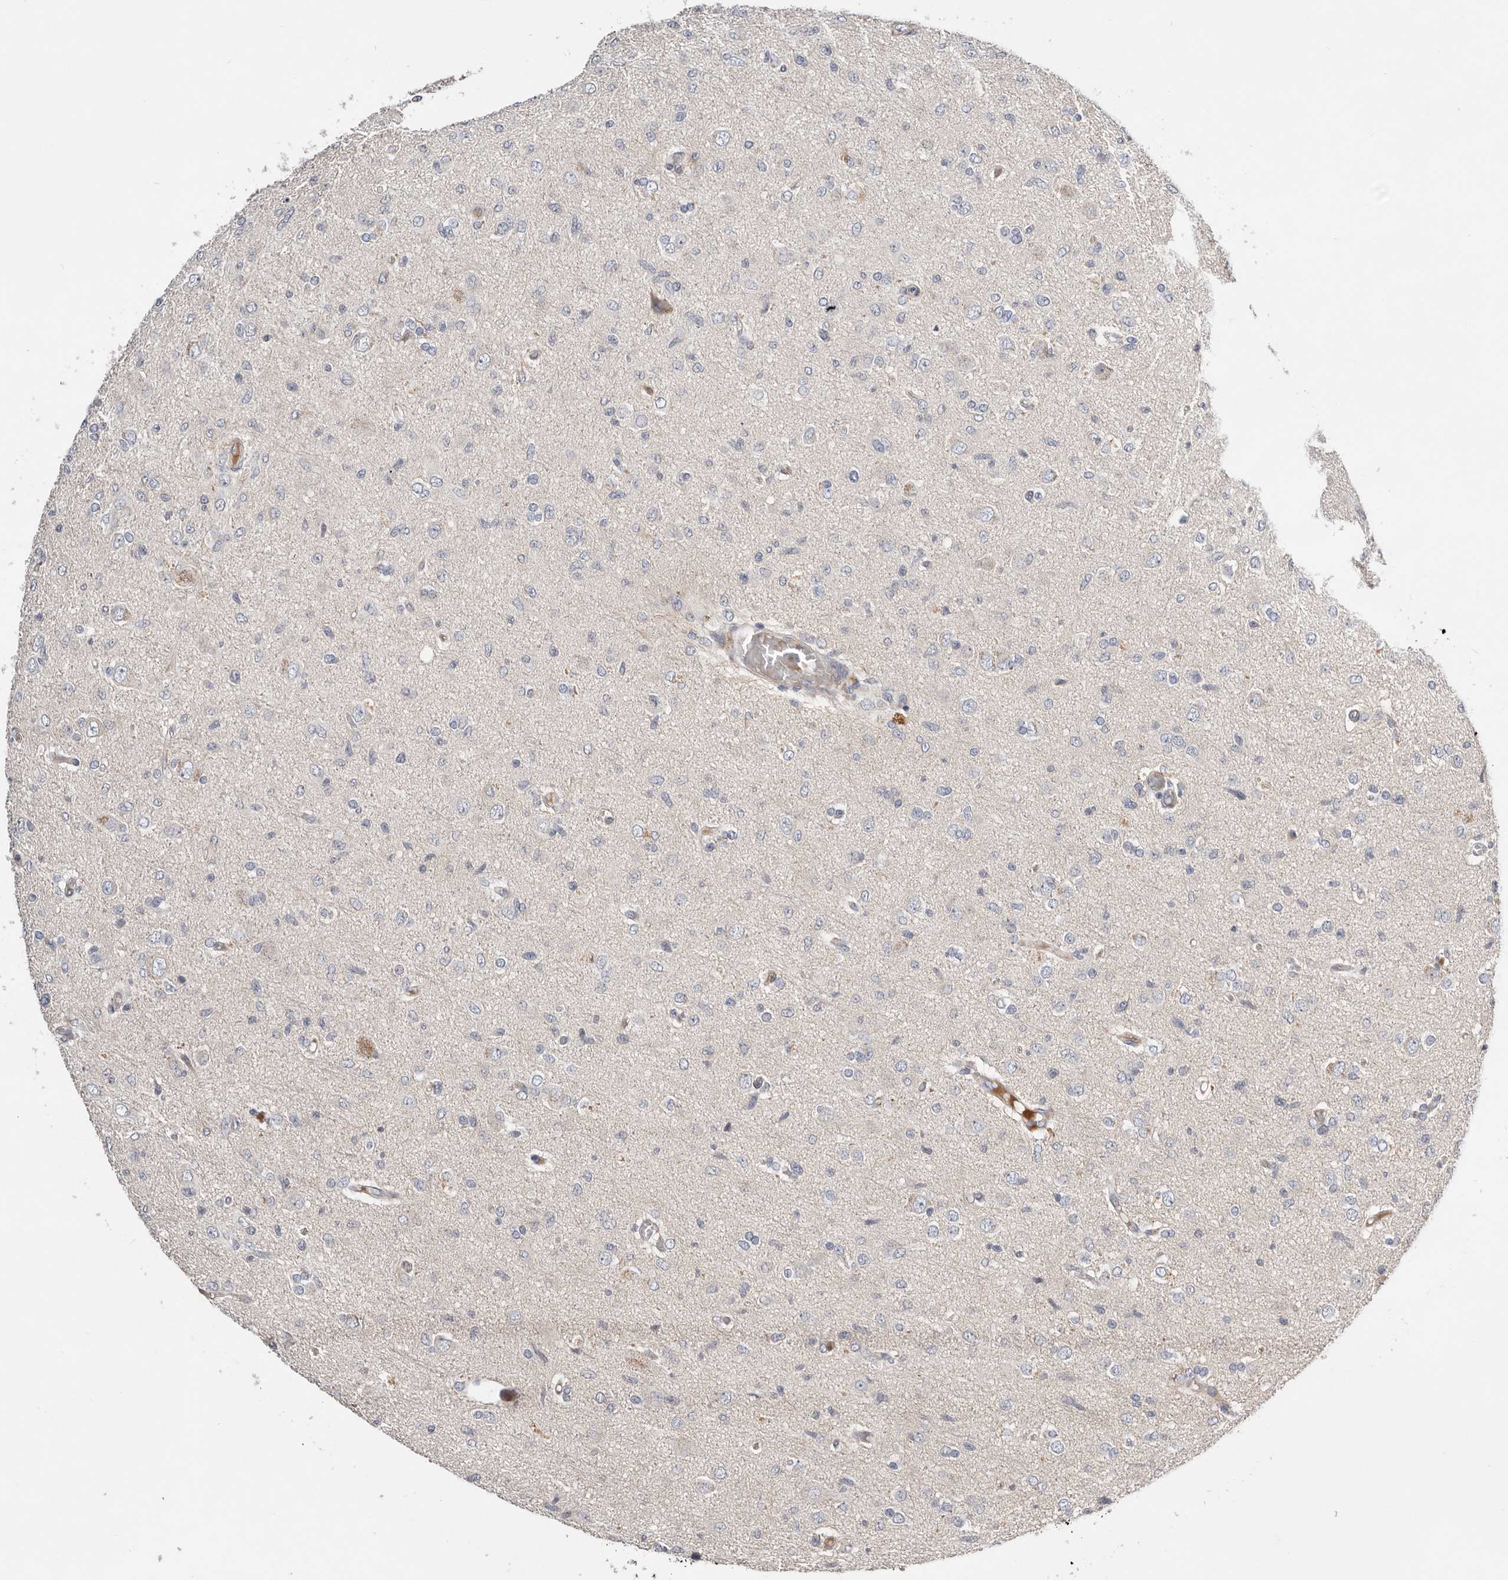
{"staining": {"intensity": "negative", "quantity": "none", "location": "none"}, "tissue": "glioma", "cell_type": "Tumor cells", "image_type": "cancer", "snomed": [{"axis": "morphology", "description": "Glioma, malignant, High grade"}, {"axis": "topography", "description": "Brain"}], "caption": "IHC image of neoplastic tissue: malignant high-grade glioma stained with DAB (3,3'-diaminobenzidine) exhibits no significant protein expression in tumor cells.", "gene": "USH1C", "patient": {"sex": "female", "age": 59}}